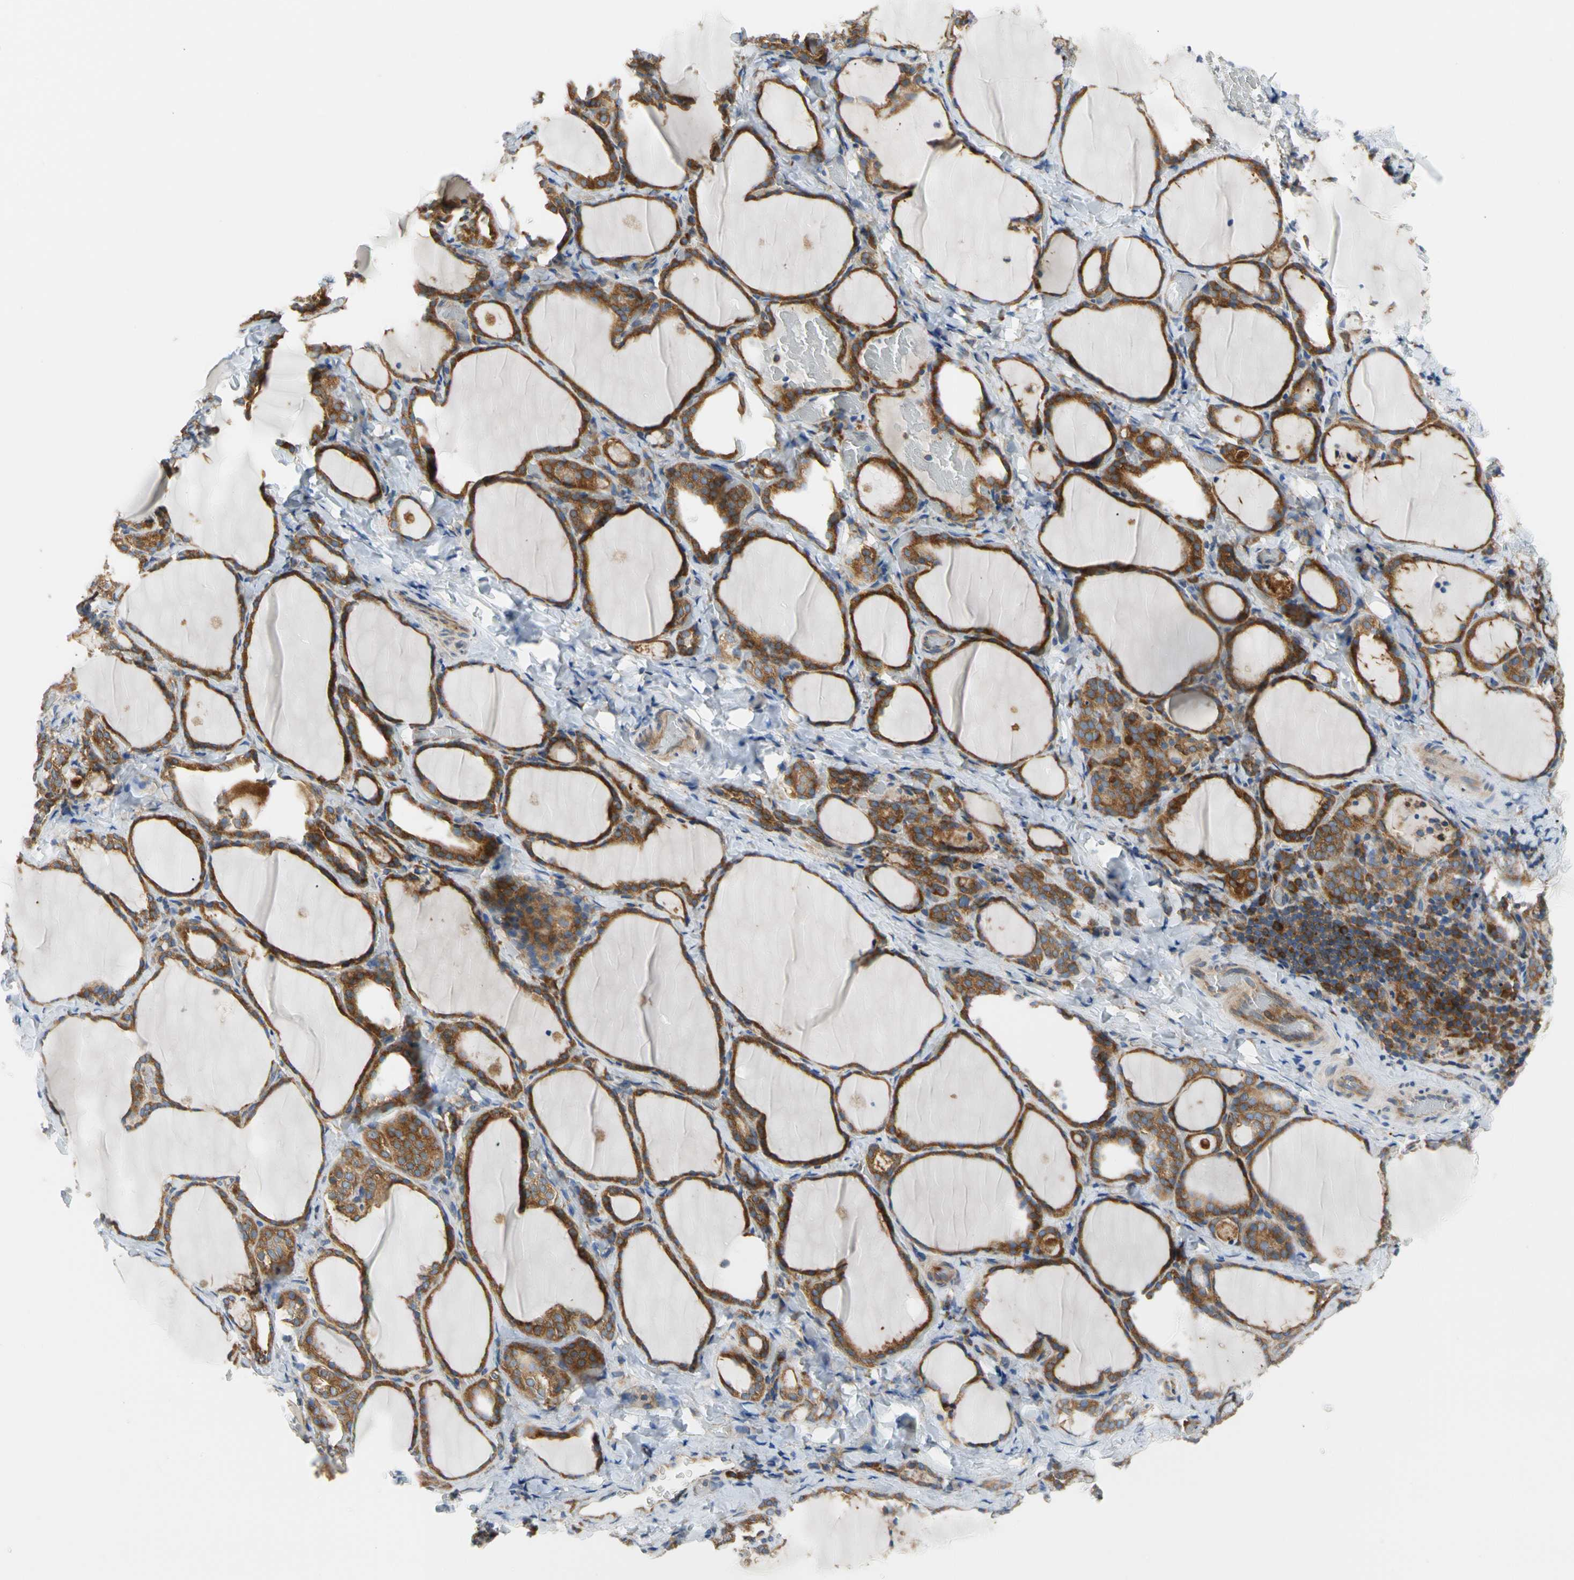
{"staining": {"intensity": "moderate", "quantity": ">75%", "location": "cytoplasmic/membranous"}, "tissue": "thyroid gland", "cell_type": "Glandular cells", "image_type": "normal", "snomed": [{"axis": "morphology", "description": "Normal tissue, NOS"}, {"axis": "morphology", "description": "Papillary adenocarcinoma, NOS"}, {"axis": "topography", "description": "Thyroid gland"}], "caption": "IHC of unremarkable human thyroid gland displays medium levels of moderate cytoplasmic/membranous expression in approximately >75% of glandular cells.", "gene": "GPHN", "patient": {"sex": "female", "age": 30}}